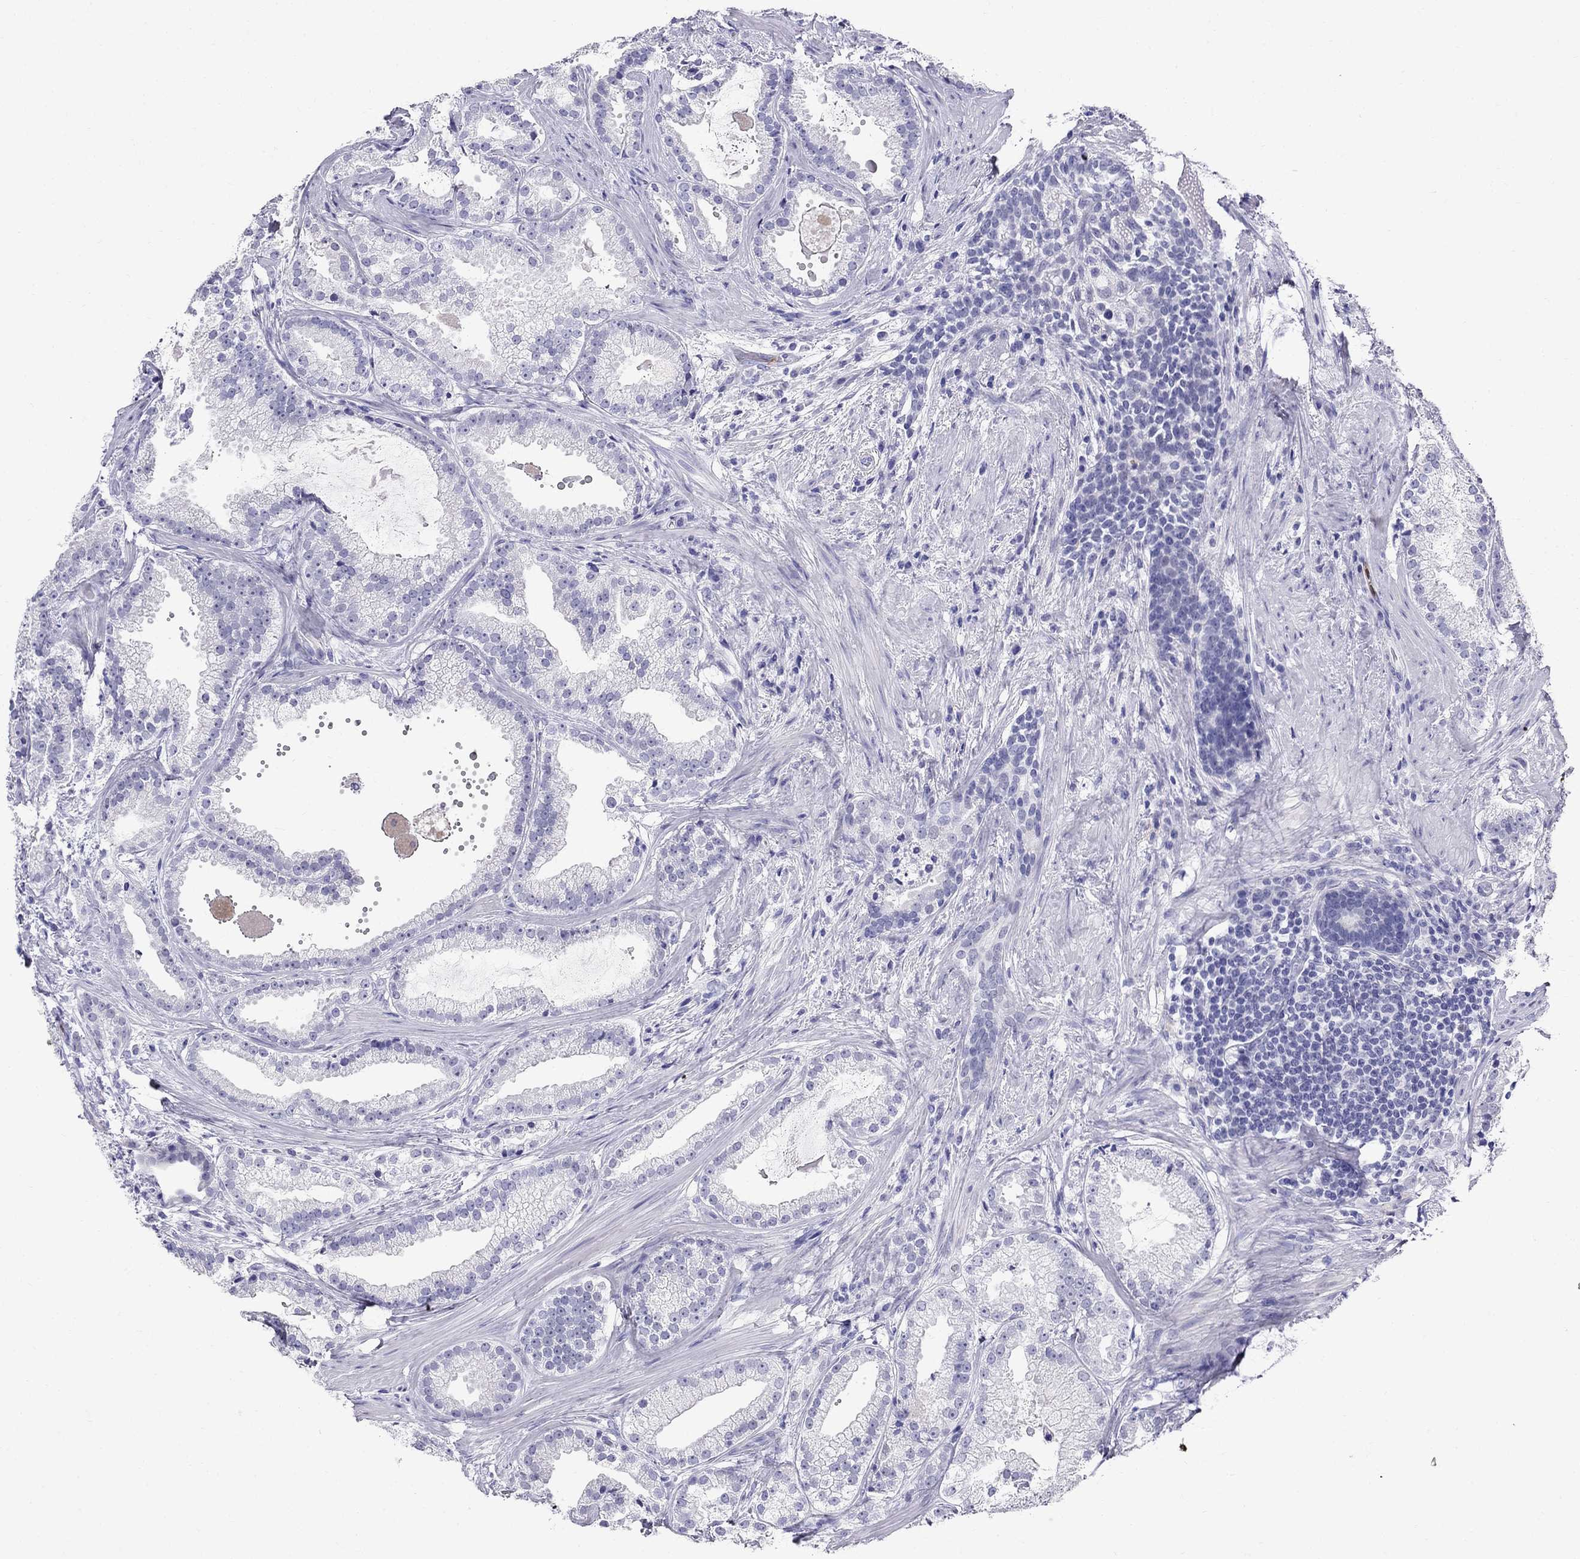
{"staining": {"intensity": "negative", "quantity": "none", "location": "none"}, "tissue": "prostate cancer", "cell_type": "Tumor cells", "image_type": "cancer", "snomed": [{"axis": "morphology", "description": "Adenocarcinoma, NOS"}, {"axis": "morphology", "description": "Adenocarcinoma, High grade"}, {"axis": "topography", "description": "Prostate"}], "caption": "High magnification brightfield microscopy of adenocarcinoma (prostate) stained with DAB (3,3'-diaminobenzidine) (brown) and counterstained with hematoxylin (blue): tumor cells show no significant staining.", "gene": "PPP1R36", "patient": {"sex": "male", "age": 64}}